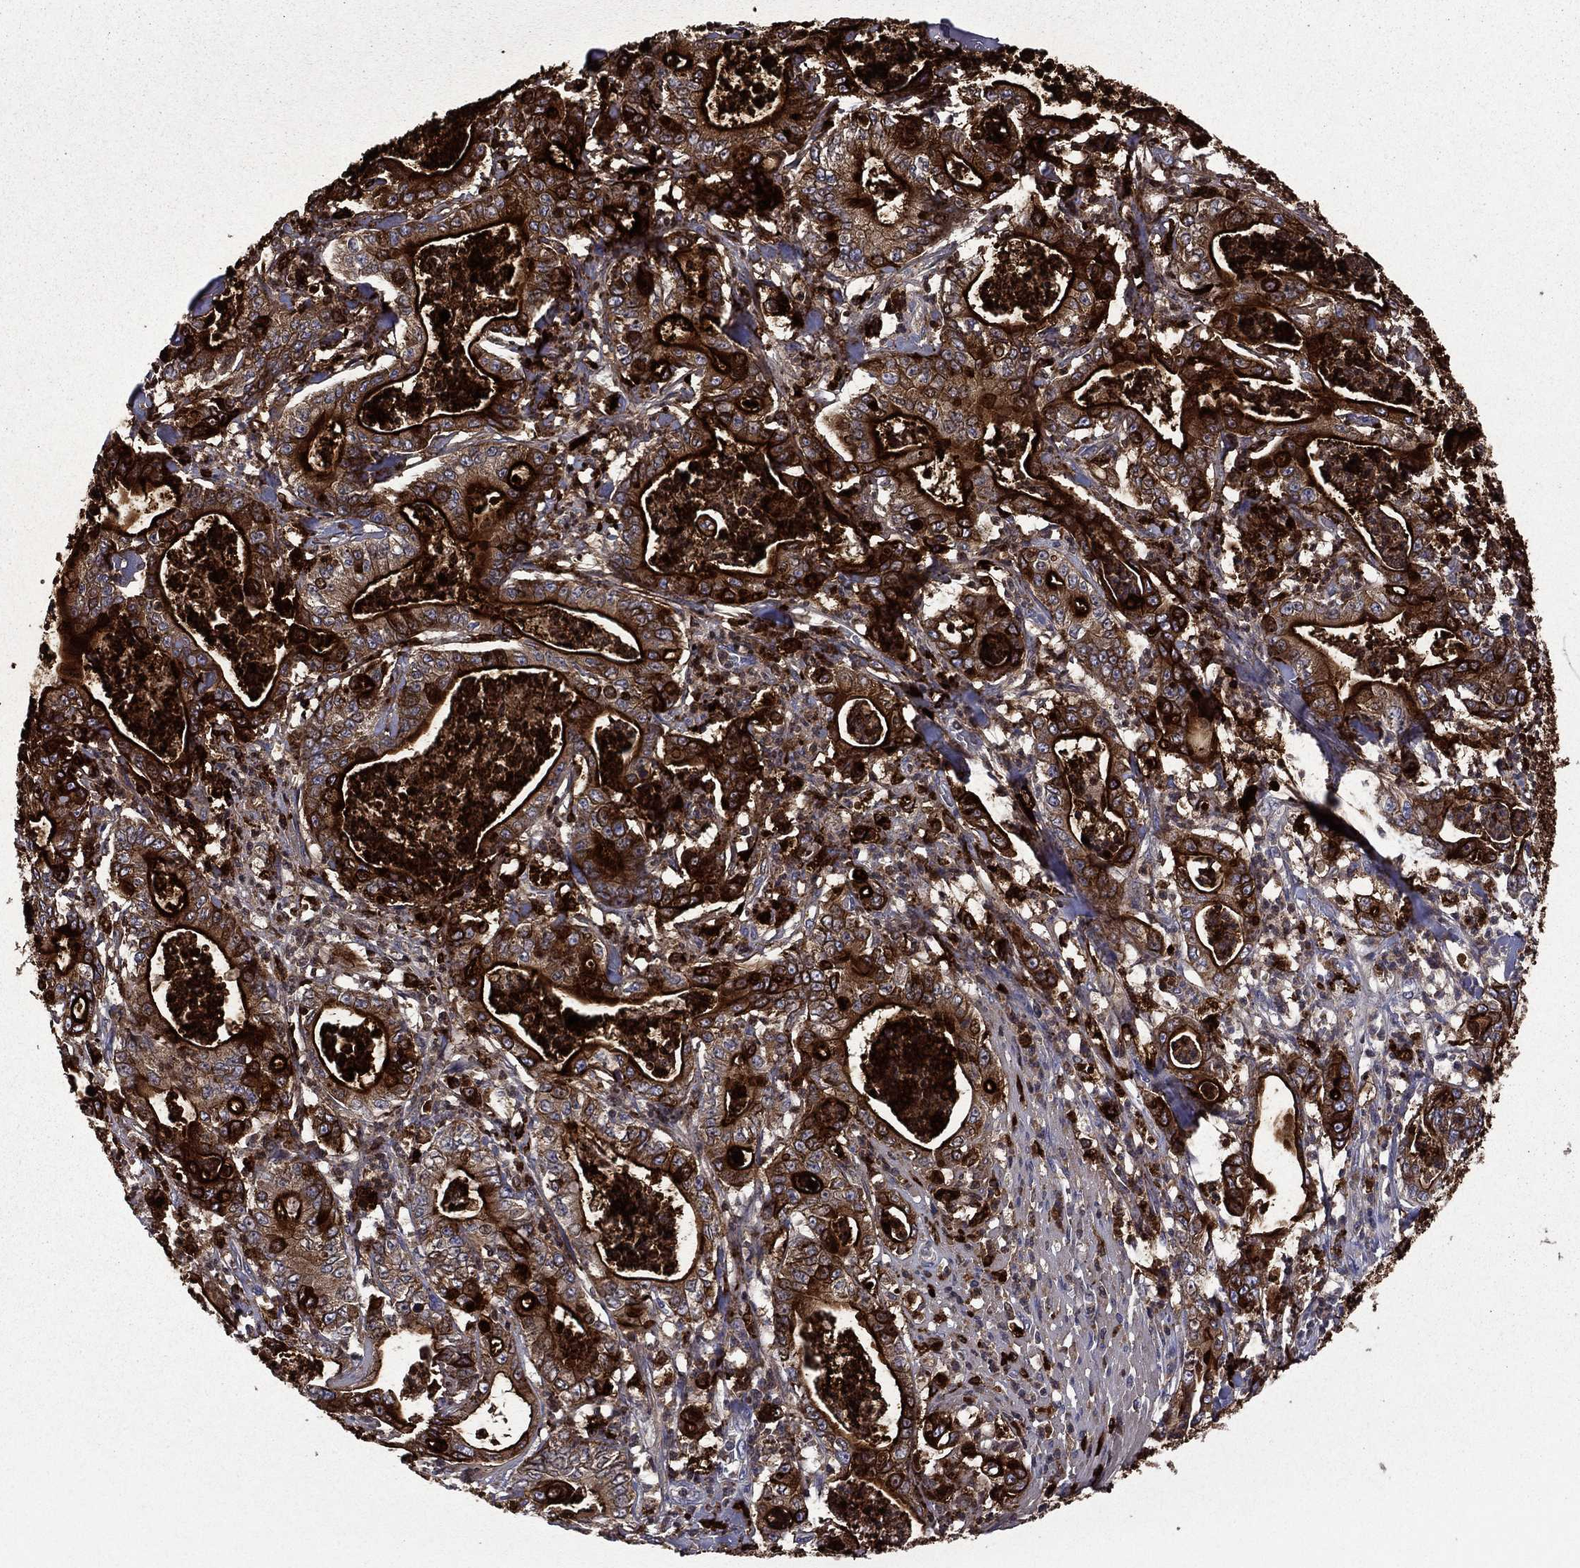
{"staining": {"intensity": "strong", "quantity": ">75%", "location": "cytoplasmic/membranous"}, "tissue": "pancreatic cancer", "cell_type": "Tumor cells", "image_type": "cancer", "snomed": [{"axis": "morphology", "description": "Adenocarcinoma, NOS"}, {"axis": "topography", "description": "Pancreas"}], "caption": "Pancreatic cancer (adenocarcinoma) stained with a brown dye exhibits strong cytoplasmic/membranous positive expression in about >75% of tumor cells.", "gene": "CEACAM7", "patient": {"sex": "male", "age": 71}}